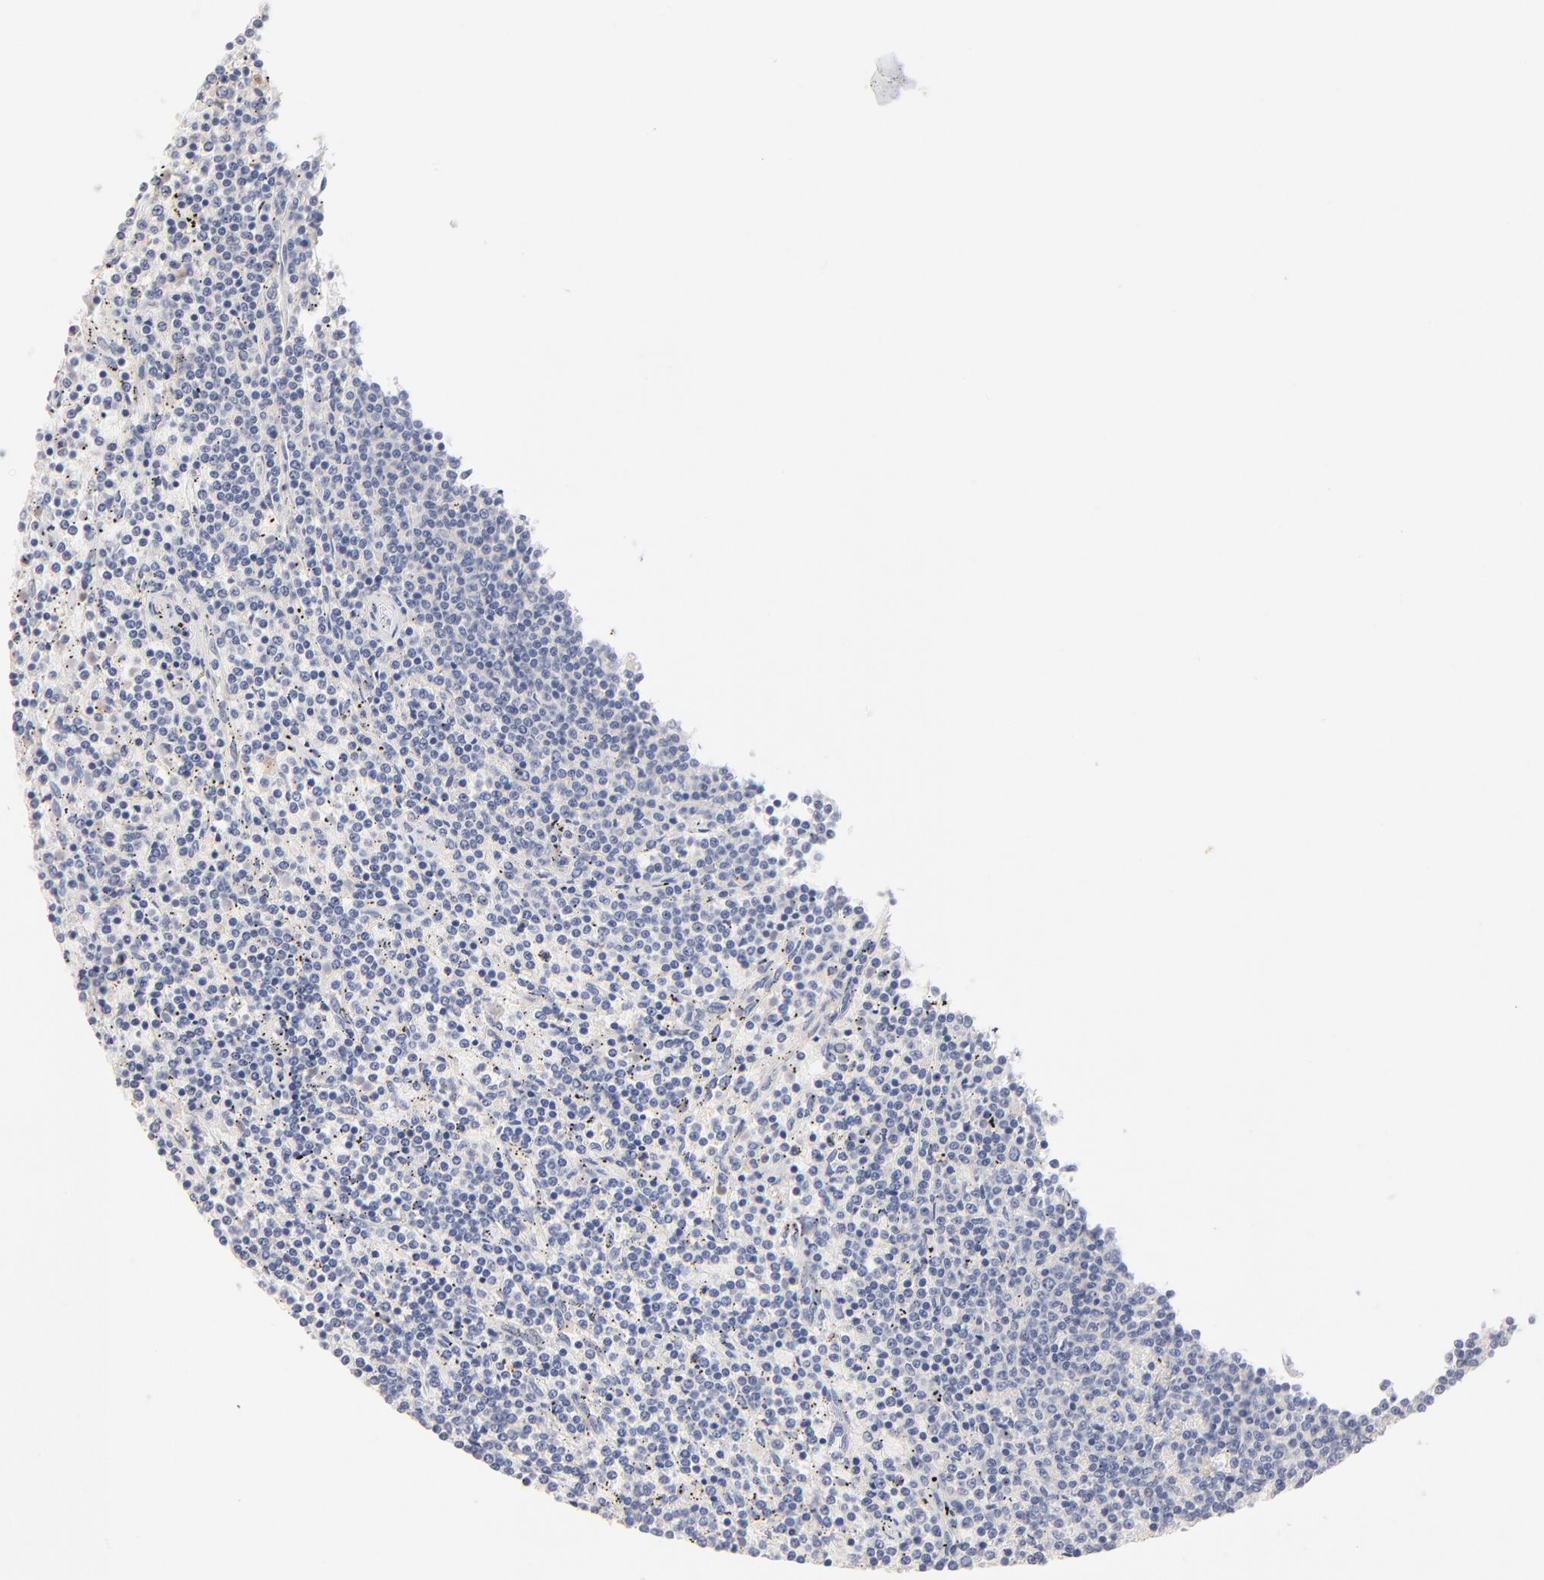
{"staining": {"intensity": "negative", "quantity": "none", "location": "none"}, "tissue": "lymphoma", "cell_type": "Tumor cells", "image_type": "cancer", "snomed": [{"axis": "morphology", "description": "Malignant lymphoma, non-Hodgkin's type, Low grade"}, {"axis": "topography", "description": "Spleen"}], "caption": "A high-resolution micrograph shows immunohistochemistry (IHC) staining of malignant lymphoma, non-Hodgkin's type (low-grade), which displays no significant staining in tumor cells.", "gene": "F12", "patient": {"sex": "female", "age": 50}}